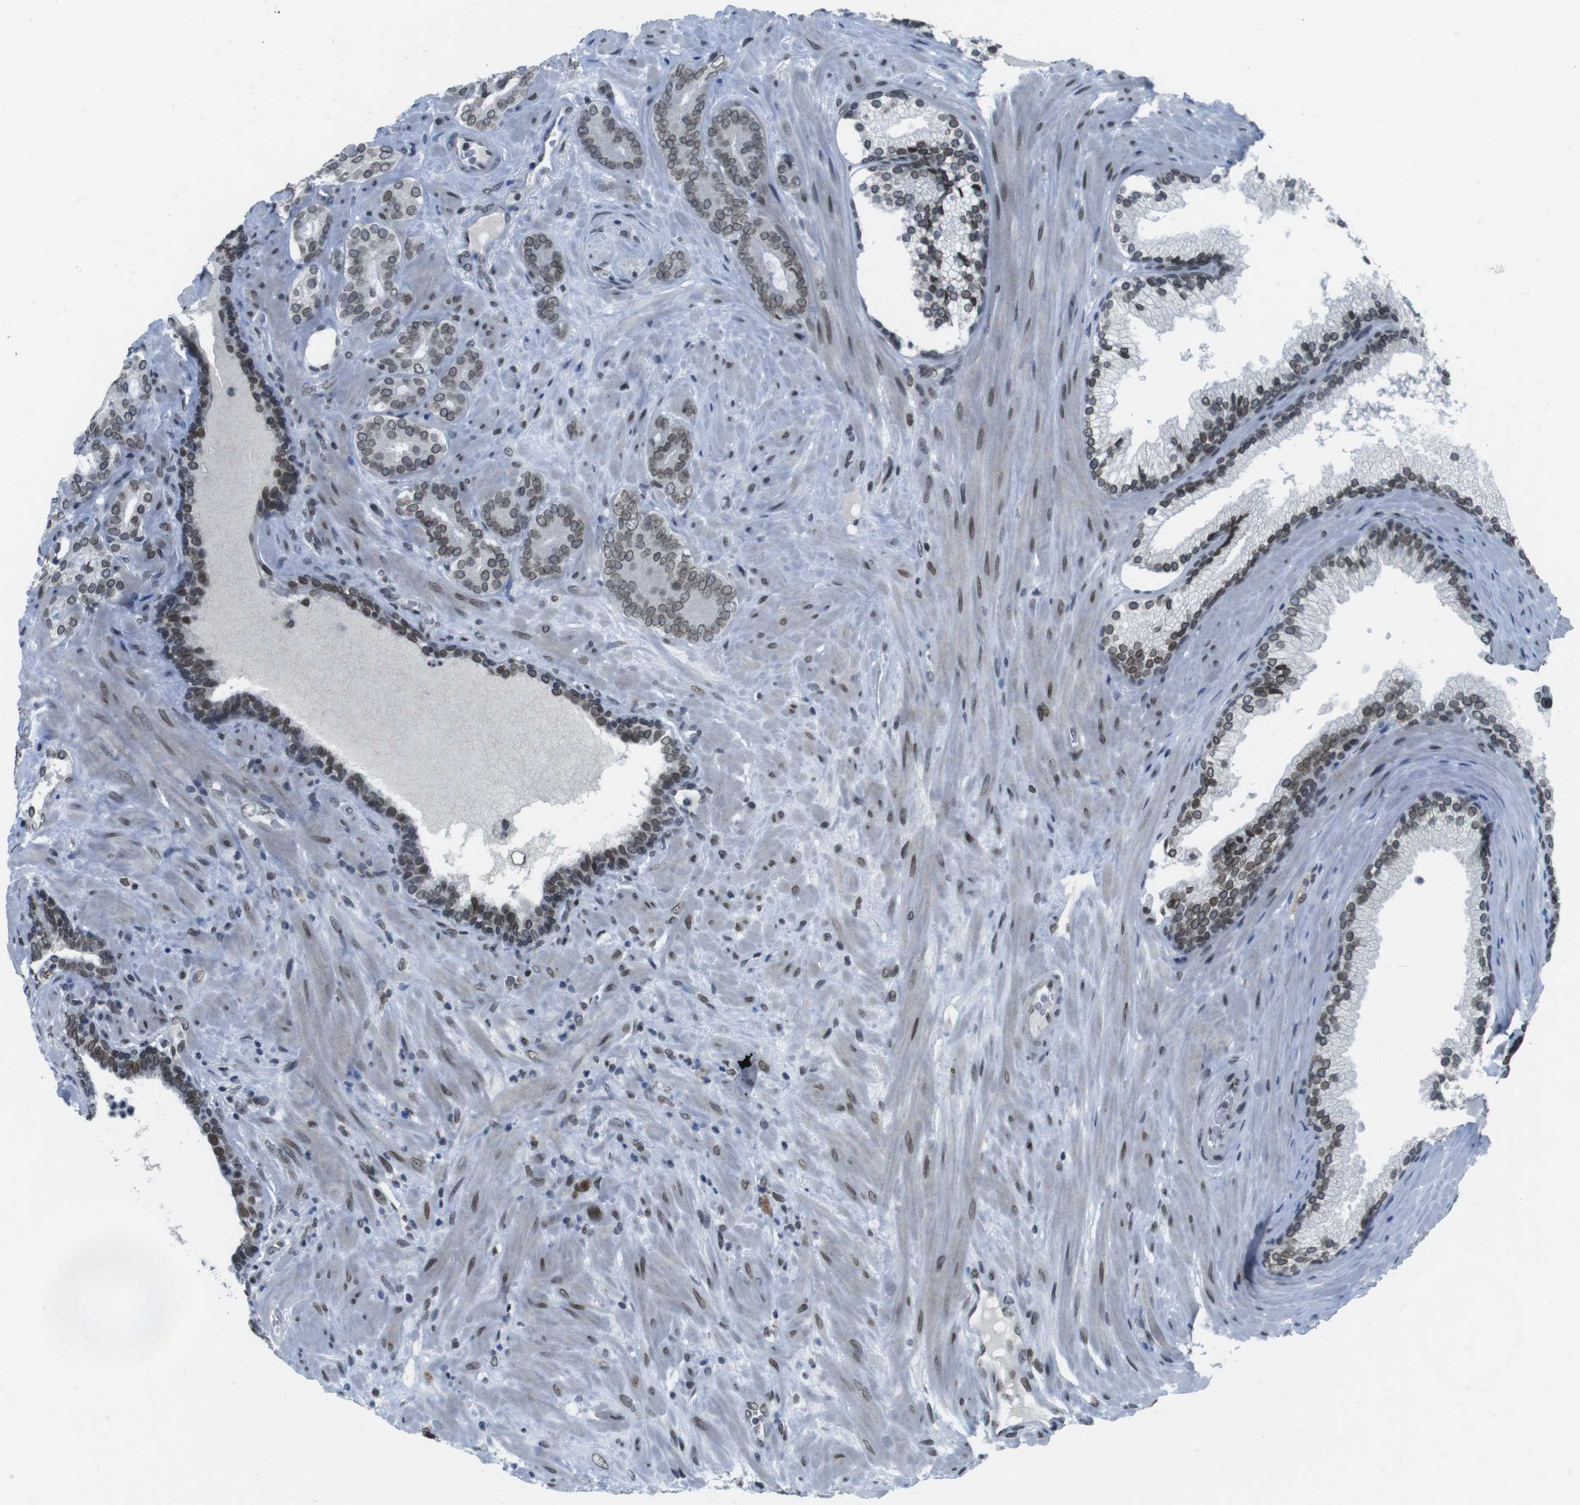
{"staining": {"intensity": "moderate", "quantity": ">75%", "location": "cytoplasmic/membranous,nuclear"}, "tissue": "prostate cancer", "cell_type": "Tumor cells", "image_type": "cancer", "snomed": [{"axis": "morphology", "description": "Adenocarcinoma, Low grade"}, {"axis": "topography", "description": "Prostate"}], "caption": "High-magnification brightfield microscopy of prostate cancer stained with DAB (brown) and counterstained with hematoxylin (blue). tumor cells exhibit moderate cytoplasmic/membranous and nuclear staining is seen in about>75% of cells.", "gene": "MAD1L1", "patient": {"sex": "male", "age": 63}}